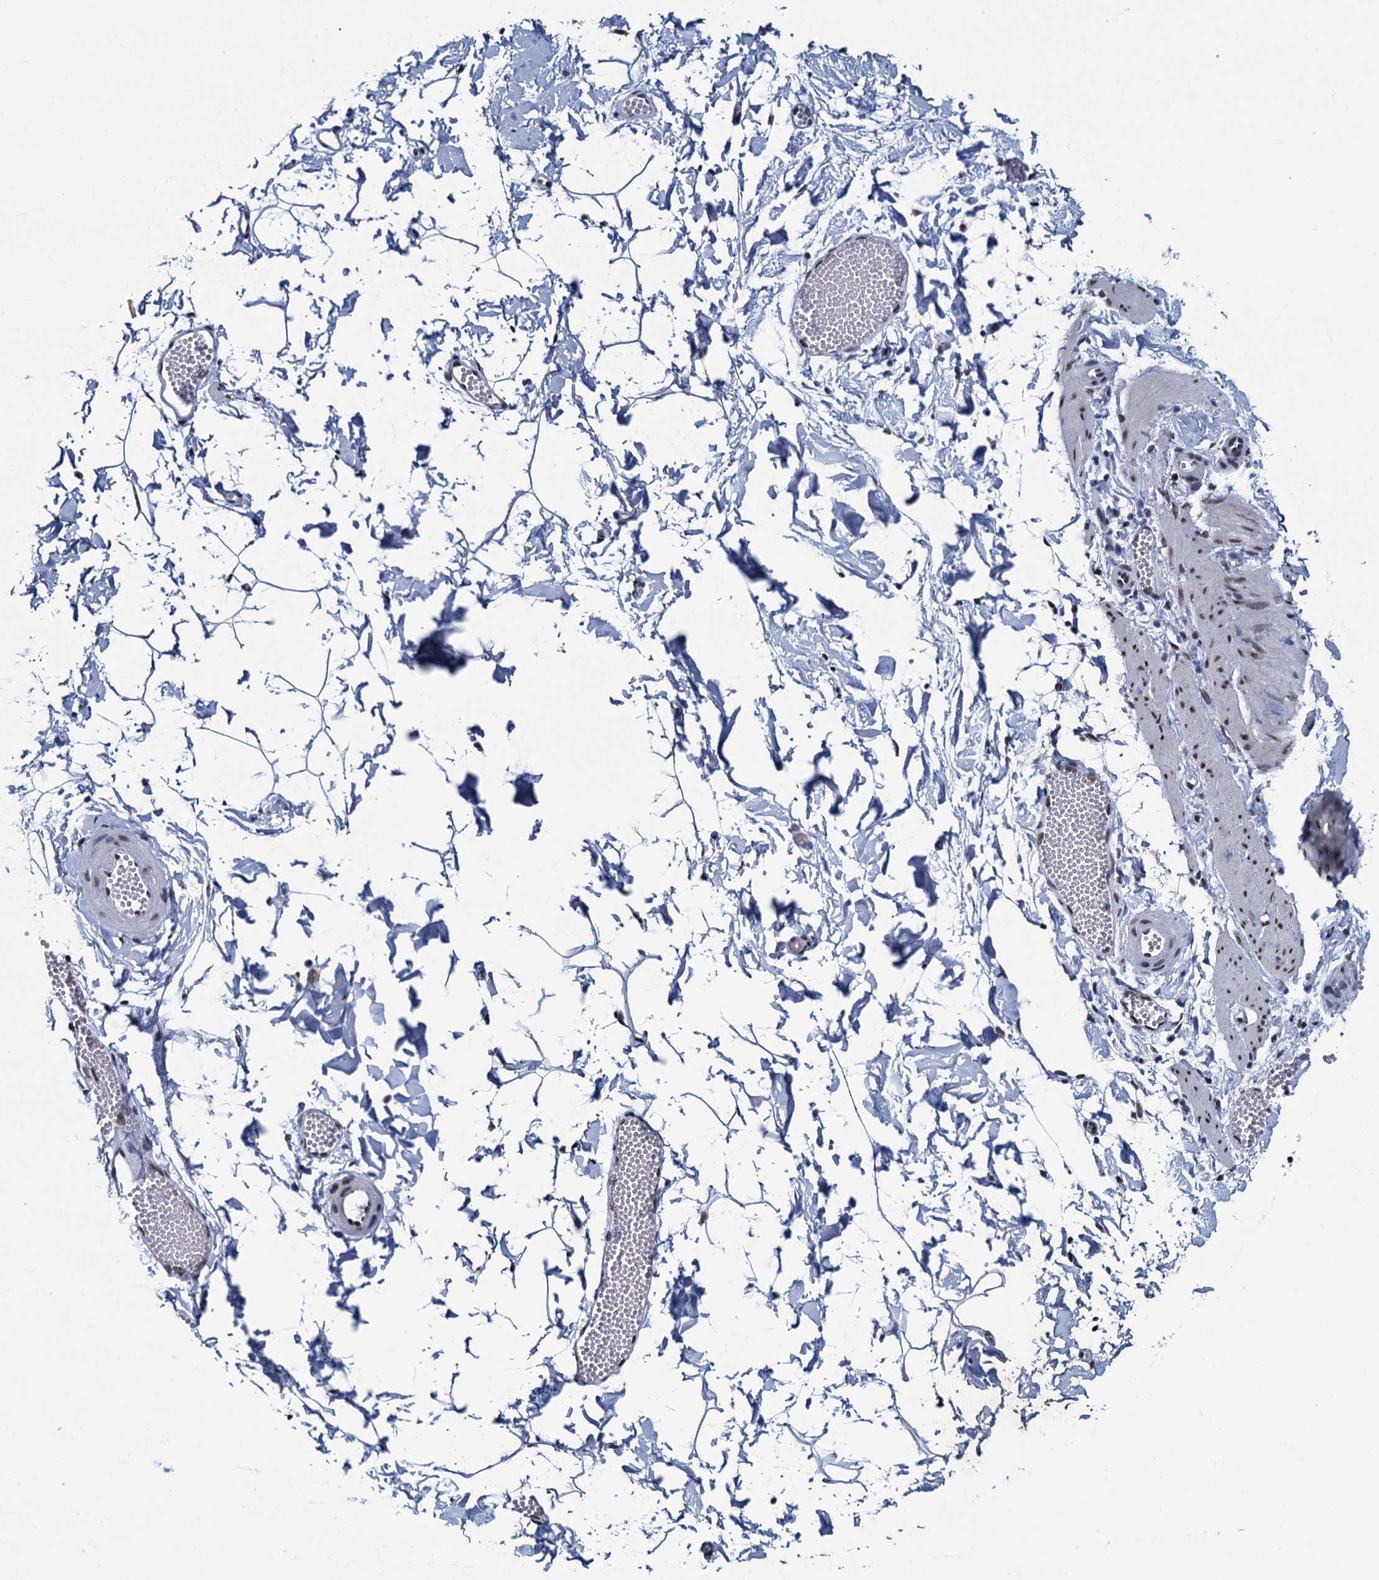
{"staining": {"intensity": "moderate", "quantity": "25%-75%", "location": "nuclear"}, "tissue": "adipose tissue", "cell_type": "Adipocytes", "image_type": "normal", "snomed": [{"axis": "morphology", "description": "Normal tissue, NOS"}, {"axis": "topography", "description": "Gallbladder"}, {"axis": "topography", "description": "Peripheral nerve tissue"}], "caption": "An IHC image of benign tissue is shown. Protein staining in brown shows moderate nuclear positivity in adipose tissue within adipocytes. Nuclei are stained in blue.", "gene": "HNRNPUL2", "patient": {"sex": "male", "age": 38}}